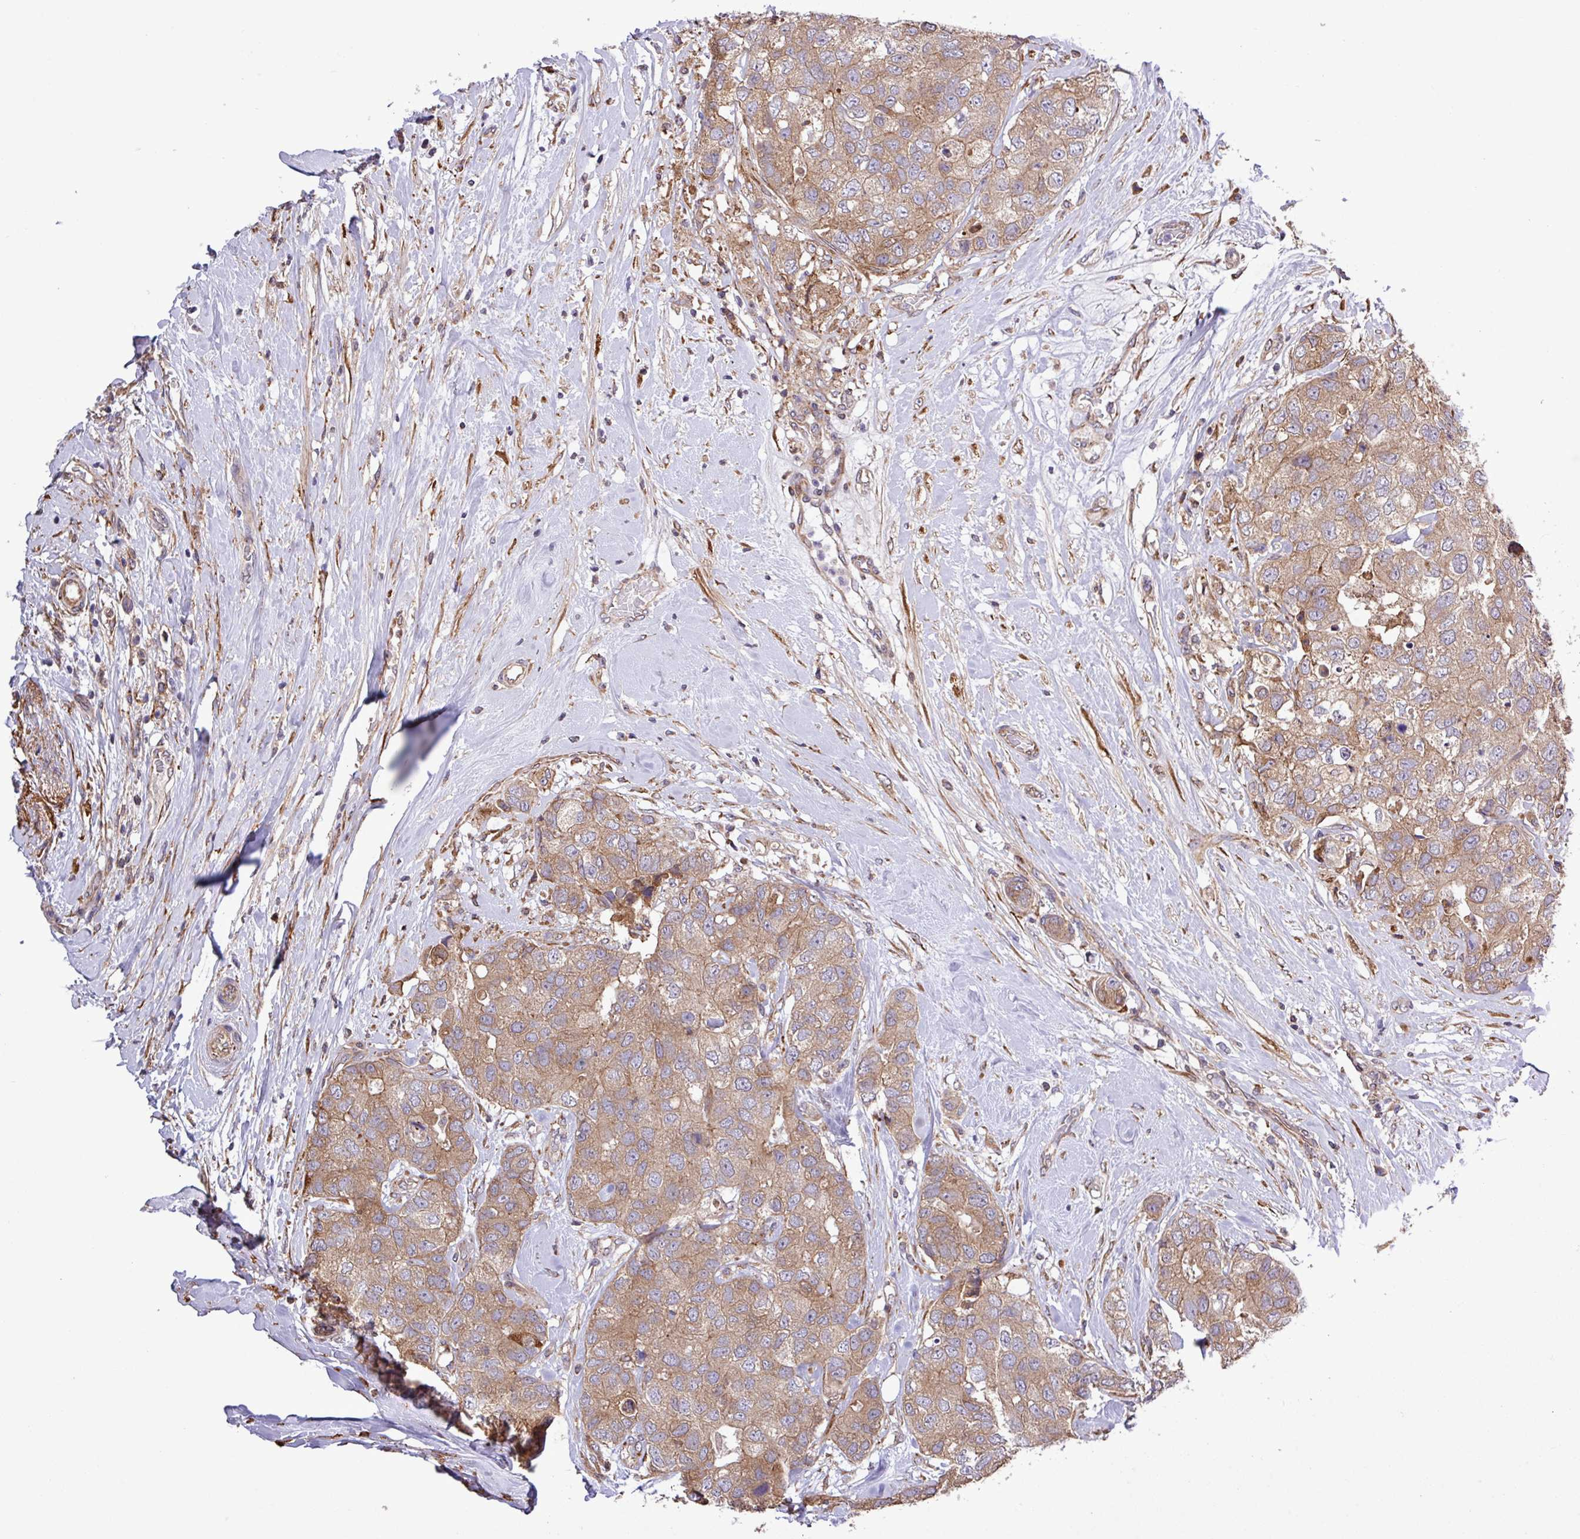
{"staining": {"intensity": "moderate", "quantity": ">75%", "location": "cytoplasmic/membranous"}, "tissue": "breast cancer", "cell_type": "Tumor cells", "image_type": "cancer", "snomed": [{"axis": "morphology", "description": "Duct carcinoma"}, {"axis": "topography", "description": "Breast"}], "caption": "Immunohistochemistry (IHC) histopathology image of neoplastic tissue: breast cancer stained using immunohistochemistry demonstrates medium levels of moderate protein expression localized specifically in the cytoplasmic/membranous of tumor cells, appearing as a cytoplasmic/membranous brown color.", "gene": "MEGF6", "patient": {"sex": "female", "age": 62}}